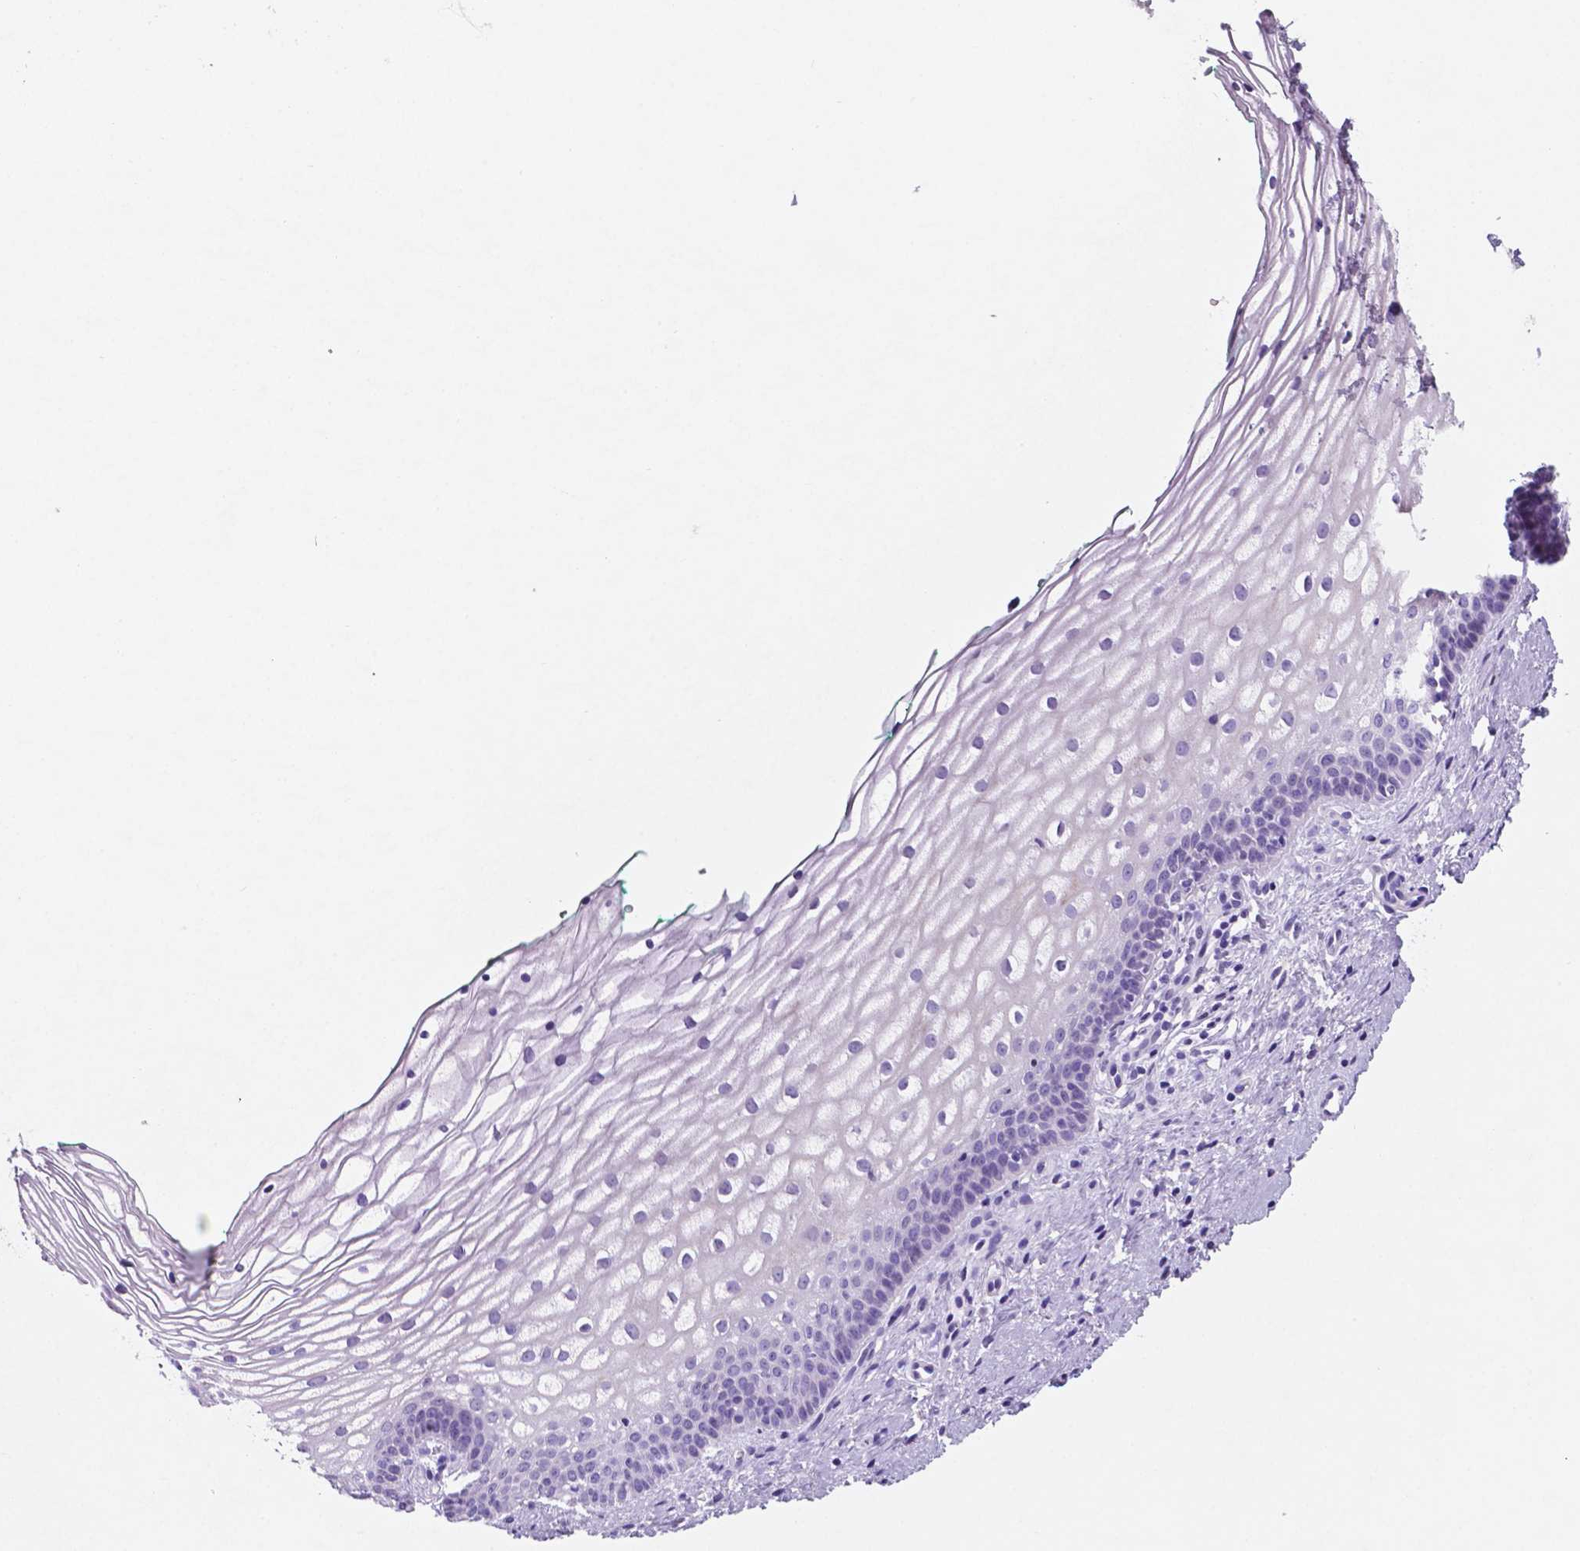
{"staining": {"intensity": "negative", "quantity": "none", "location": "none"}, "tissue": "vagina", "cell_type": "Squamous epithelial cells", "image_type": "normal", "snomed": [{"axis": "morphology", "description": "Normal tissue, NOS"}, {"axis": "topography", "description": "Vagina"}], "caption": "Human vagina stained for a protein using immunohistochemistry (IHC) demonstrates no expression in squamous epithelial cells.", "gene": "EBLN2", "patient": {"sex": "female", "age": 44}}